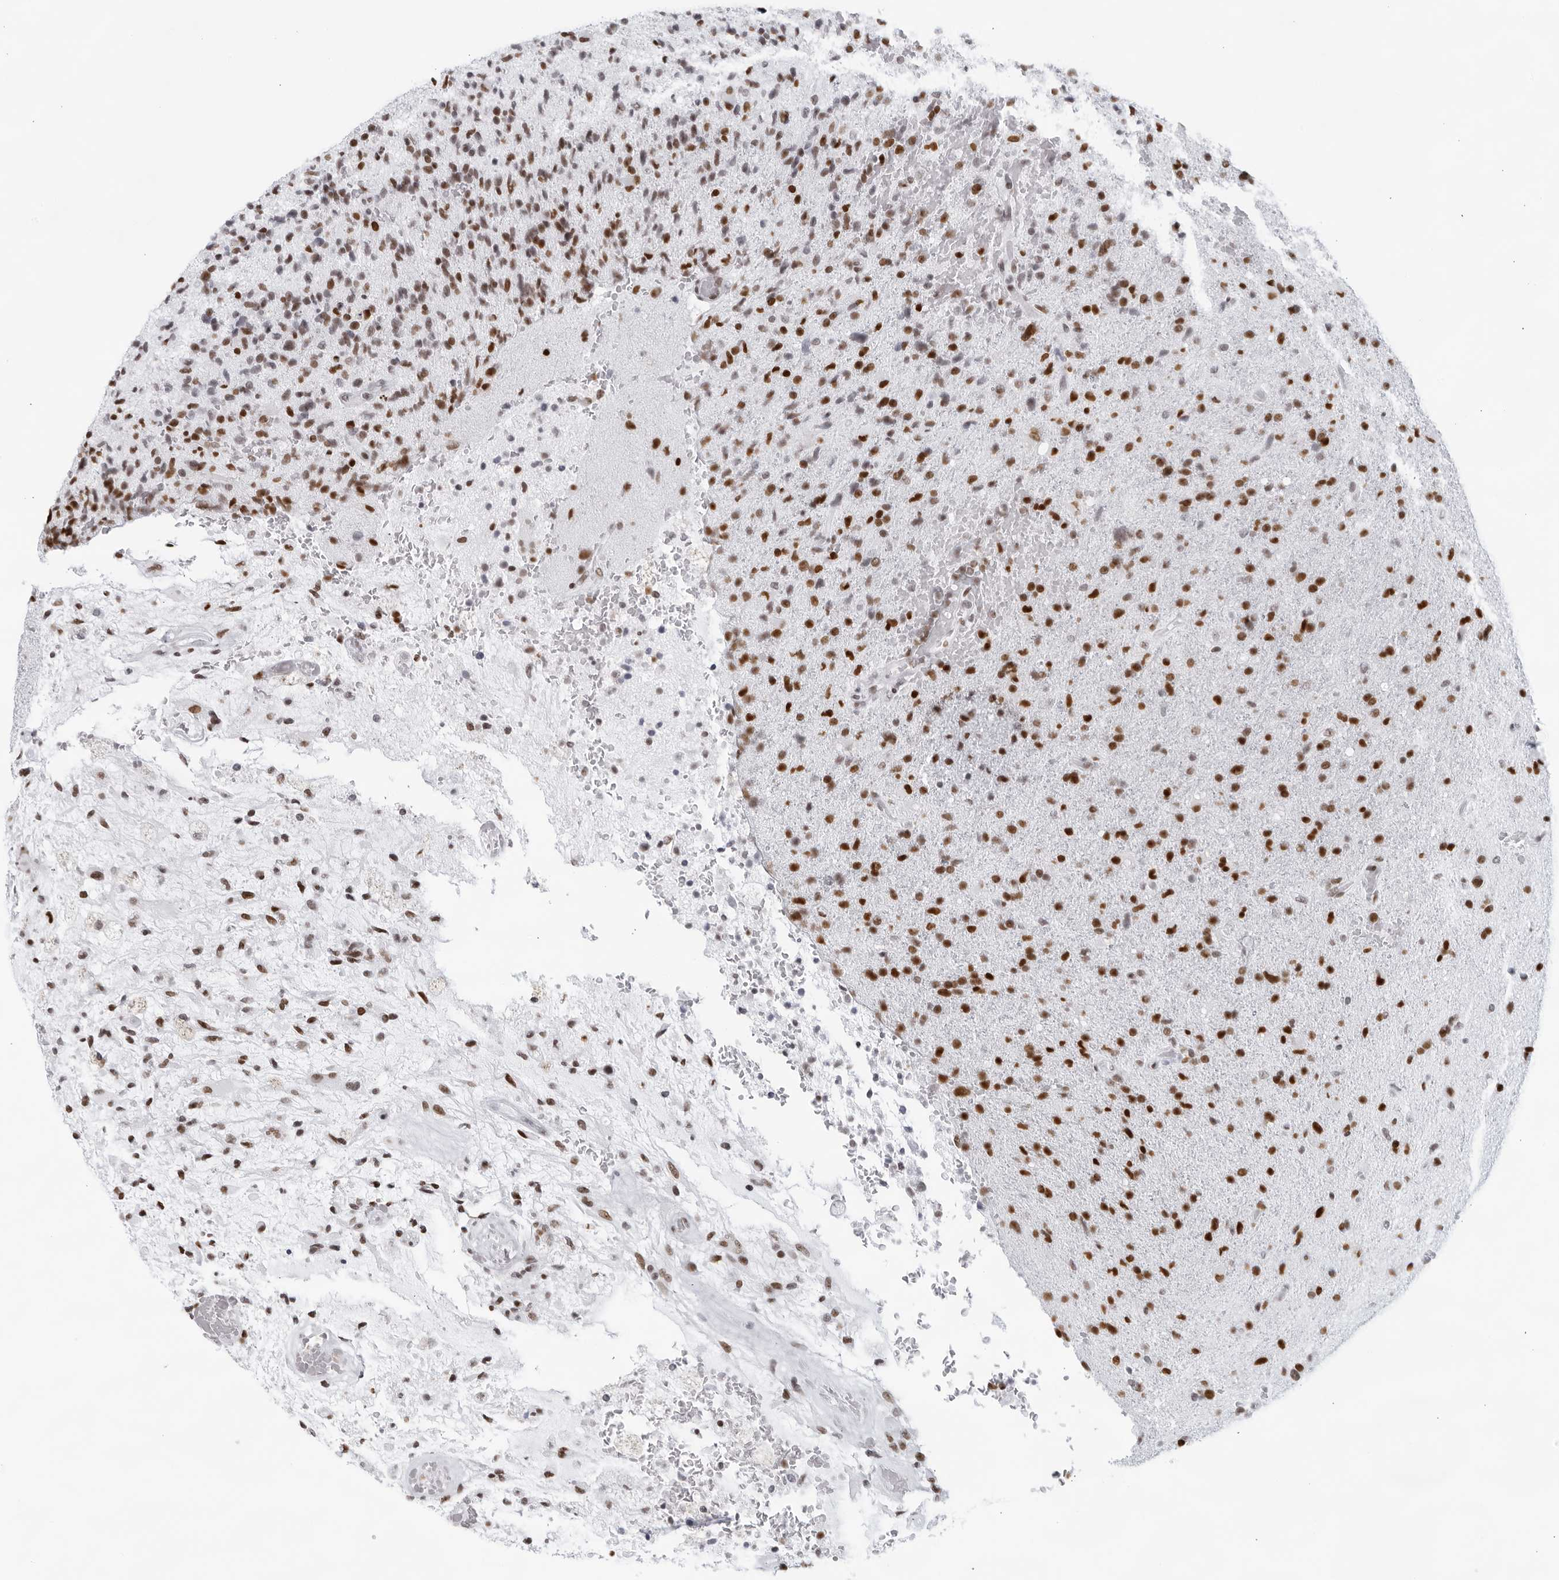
{"staining": {"intensity": "strong", "quantity": ">75%", "location": "nuclear"}, "tissue": "glioma", "cell_type": "Tumor cells", "image_type": "cancer", "snomed": [{"axis": "morphology", "description": "Glioma, malignant, High grade"}, {"axis": "topography", "description": "Brain"}], "caption": "IHC (DAB) staining of human glioma exhibits strong nuclear protein positivity in about >75% of tumor cells.", "gene": "HP1BP3", "patient": {"sex": "male", "age": 72}}